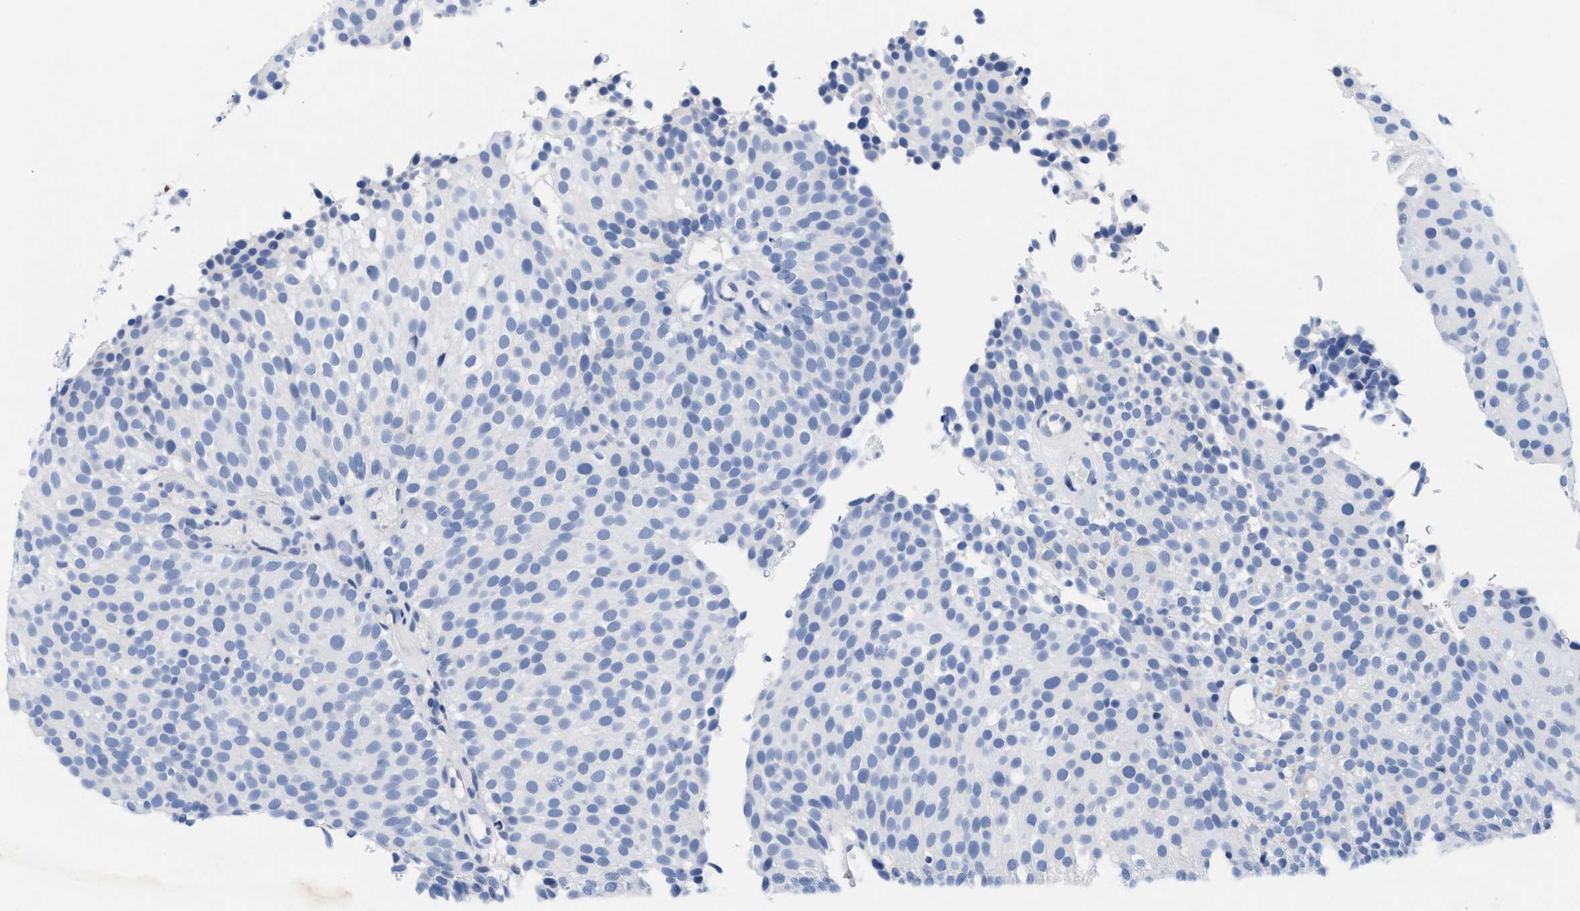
{"staining": {"intensity": "negative", "quantity": "none", "location": "none"}, "tissue": "urothelial cancer", "cell_type": "Tumor cells", "image_type": "cancer", "snomed": [{"axis": "morphology", "description": "Urothelial carcinoma, Low grade"}, {"axis": "topography", "description": "Urinary bladder"}], "caption": "Protein analysis of urothelial cancer exhibits no significant expression in tumor cells. The staining was performed using DAB (3,3'-diaminobenzidine) to visualize the protein expression in brown, while the nuclei were stained in blue with hematoxylin (Magnification: 20x).", "gene": "TTC3", "patient": {"sex": "male", "age": 78}}